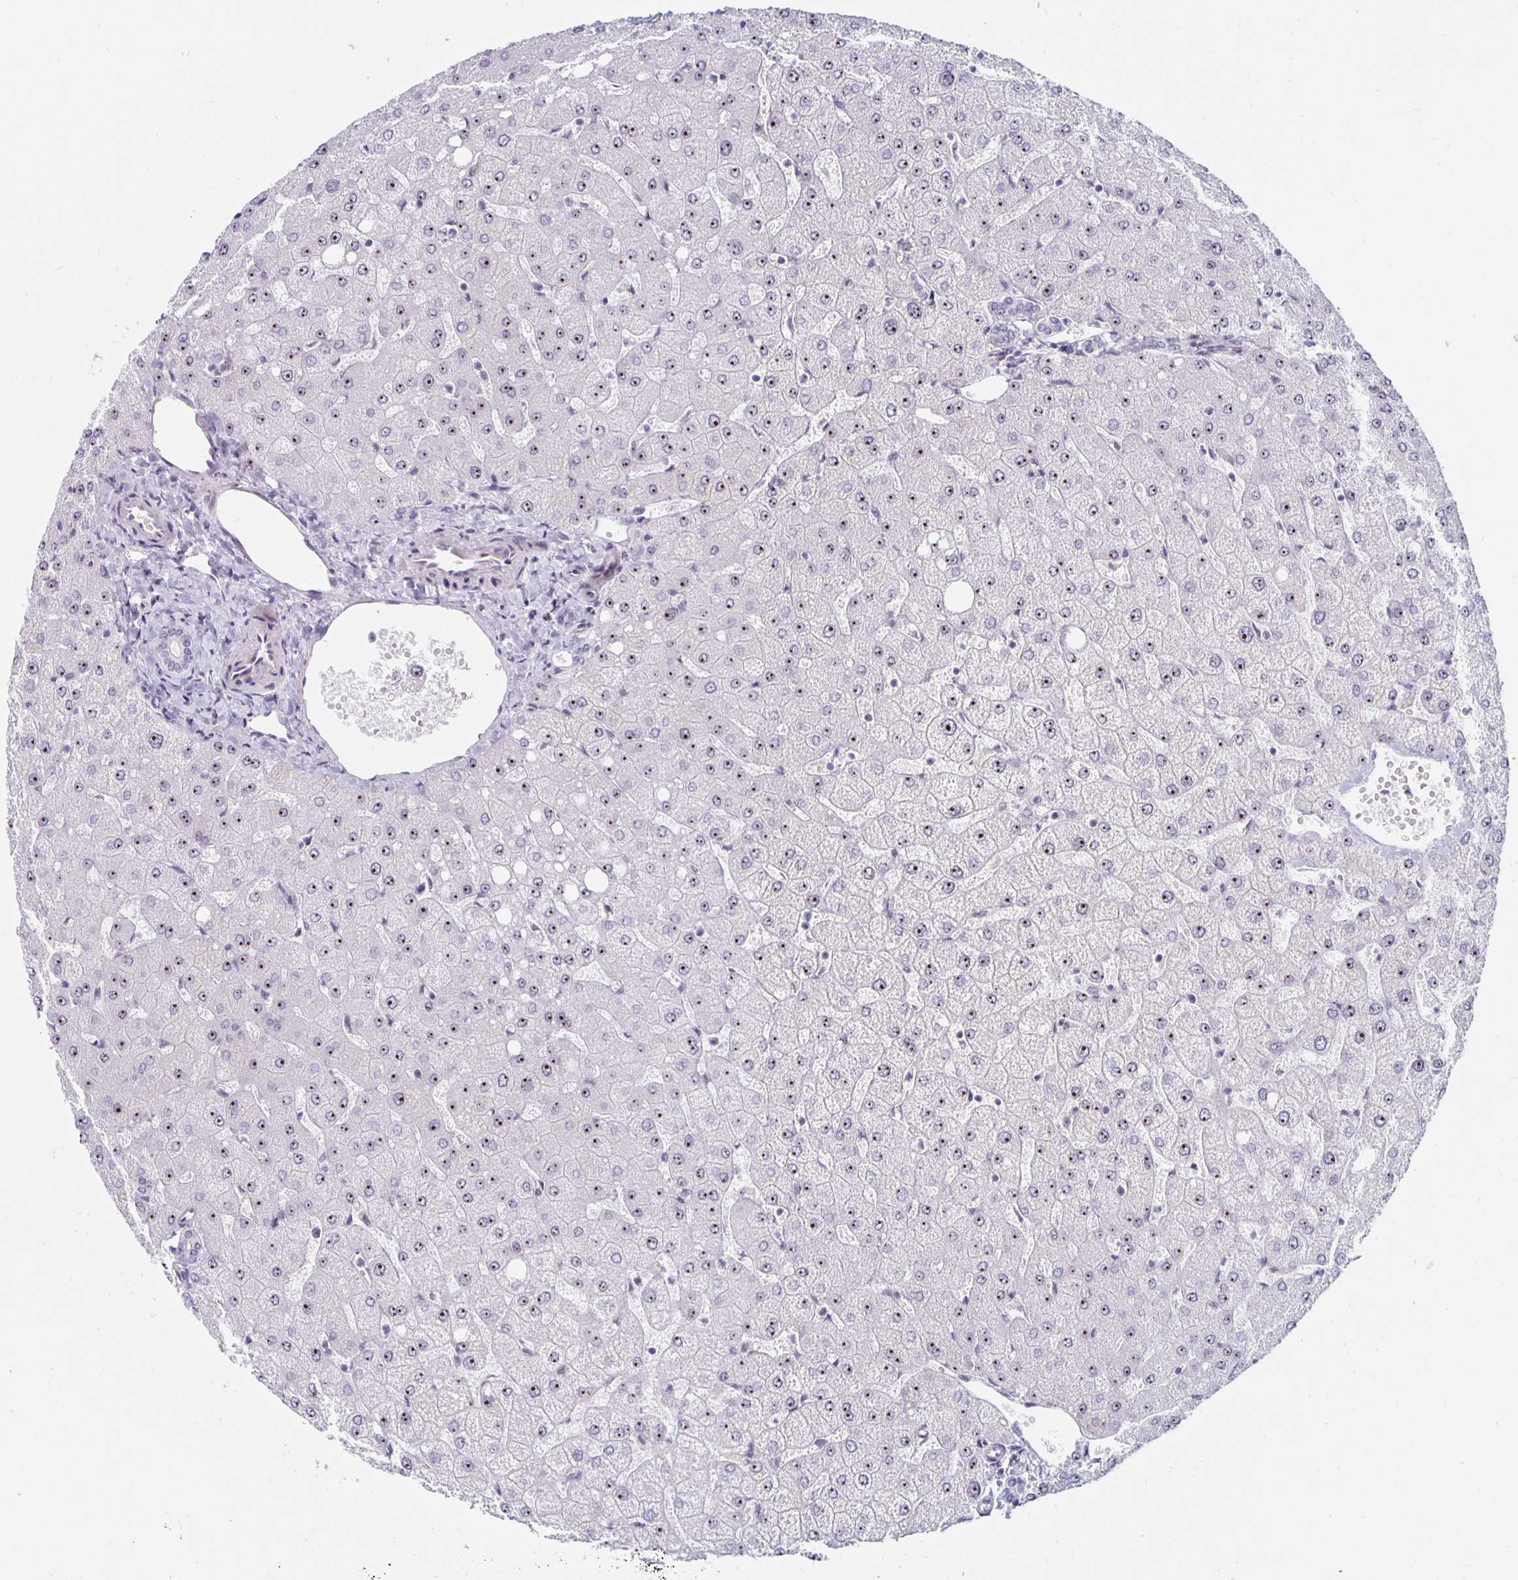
{"staining": {"intensity": "negative", "quantity": "none", "location": "none"}, "tissue": "liver", "cell_type": "Cholangiocytes", "image_type": "normal", "snomed": [{"axis": "morphology", "description": "Normal tissue, NOS"}, {"axis": "topography", "description": "Liver"}], "caption": "IHC micrograph of benign liver stained for a protein (brown), which shows no expression in cholangiocytes.", "gene": "NUP85", "patient": {"sex": "female", "age": 54}}